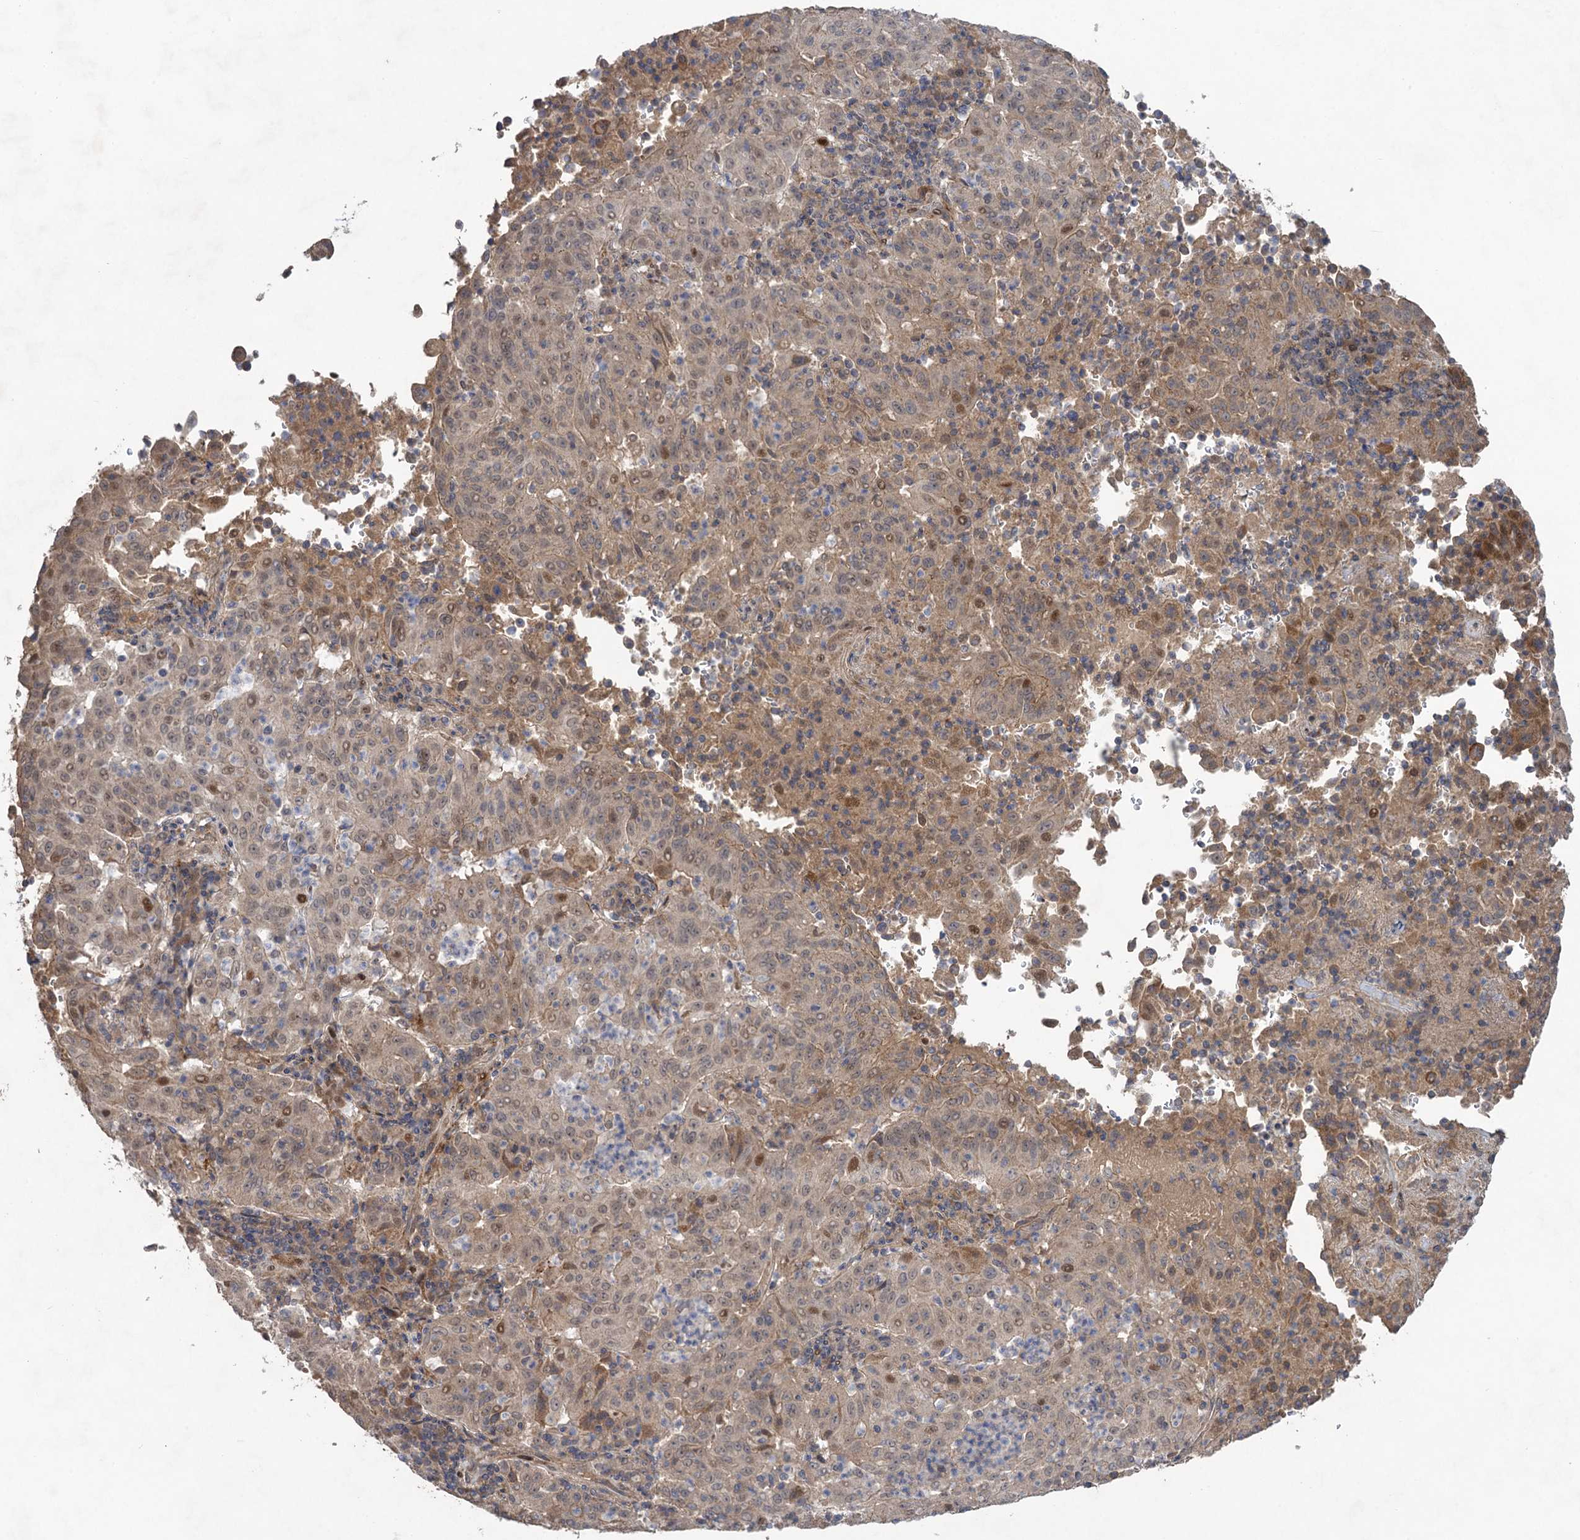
{"staining": {"intensity": "moderate", "quantity": "25%-75%", "location": "cytoplasmic/membranous,nuclear"}, "tissue": "pancreatic cancer", "cell_type": "Tumor cells", "image_type": "cancer", "snomed": [{"axis": "morphology", "description": "Adenocarcinoma, NOS"}, {"axis": "topography", "description": "Pancreas"}], "caption": "The image shows staining of pancreatic cancer, revealing moderate cytoplasmic/membranous and nuclear protein expression (brown color) within tumor cells.", "gene": "NUDT22", "patient": {"sex": "male", "age": 63}}